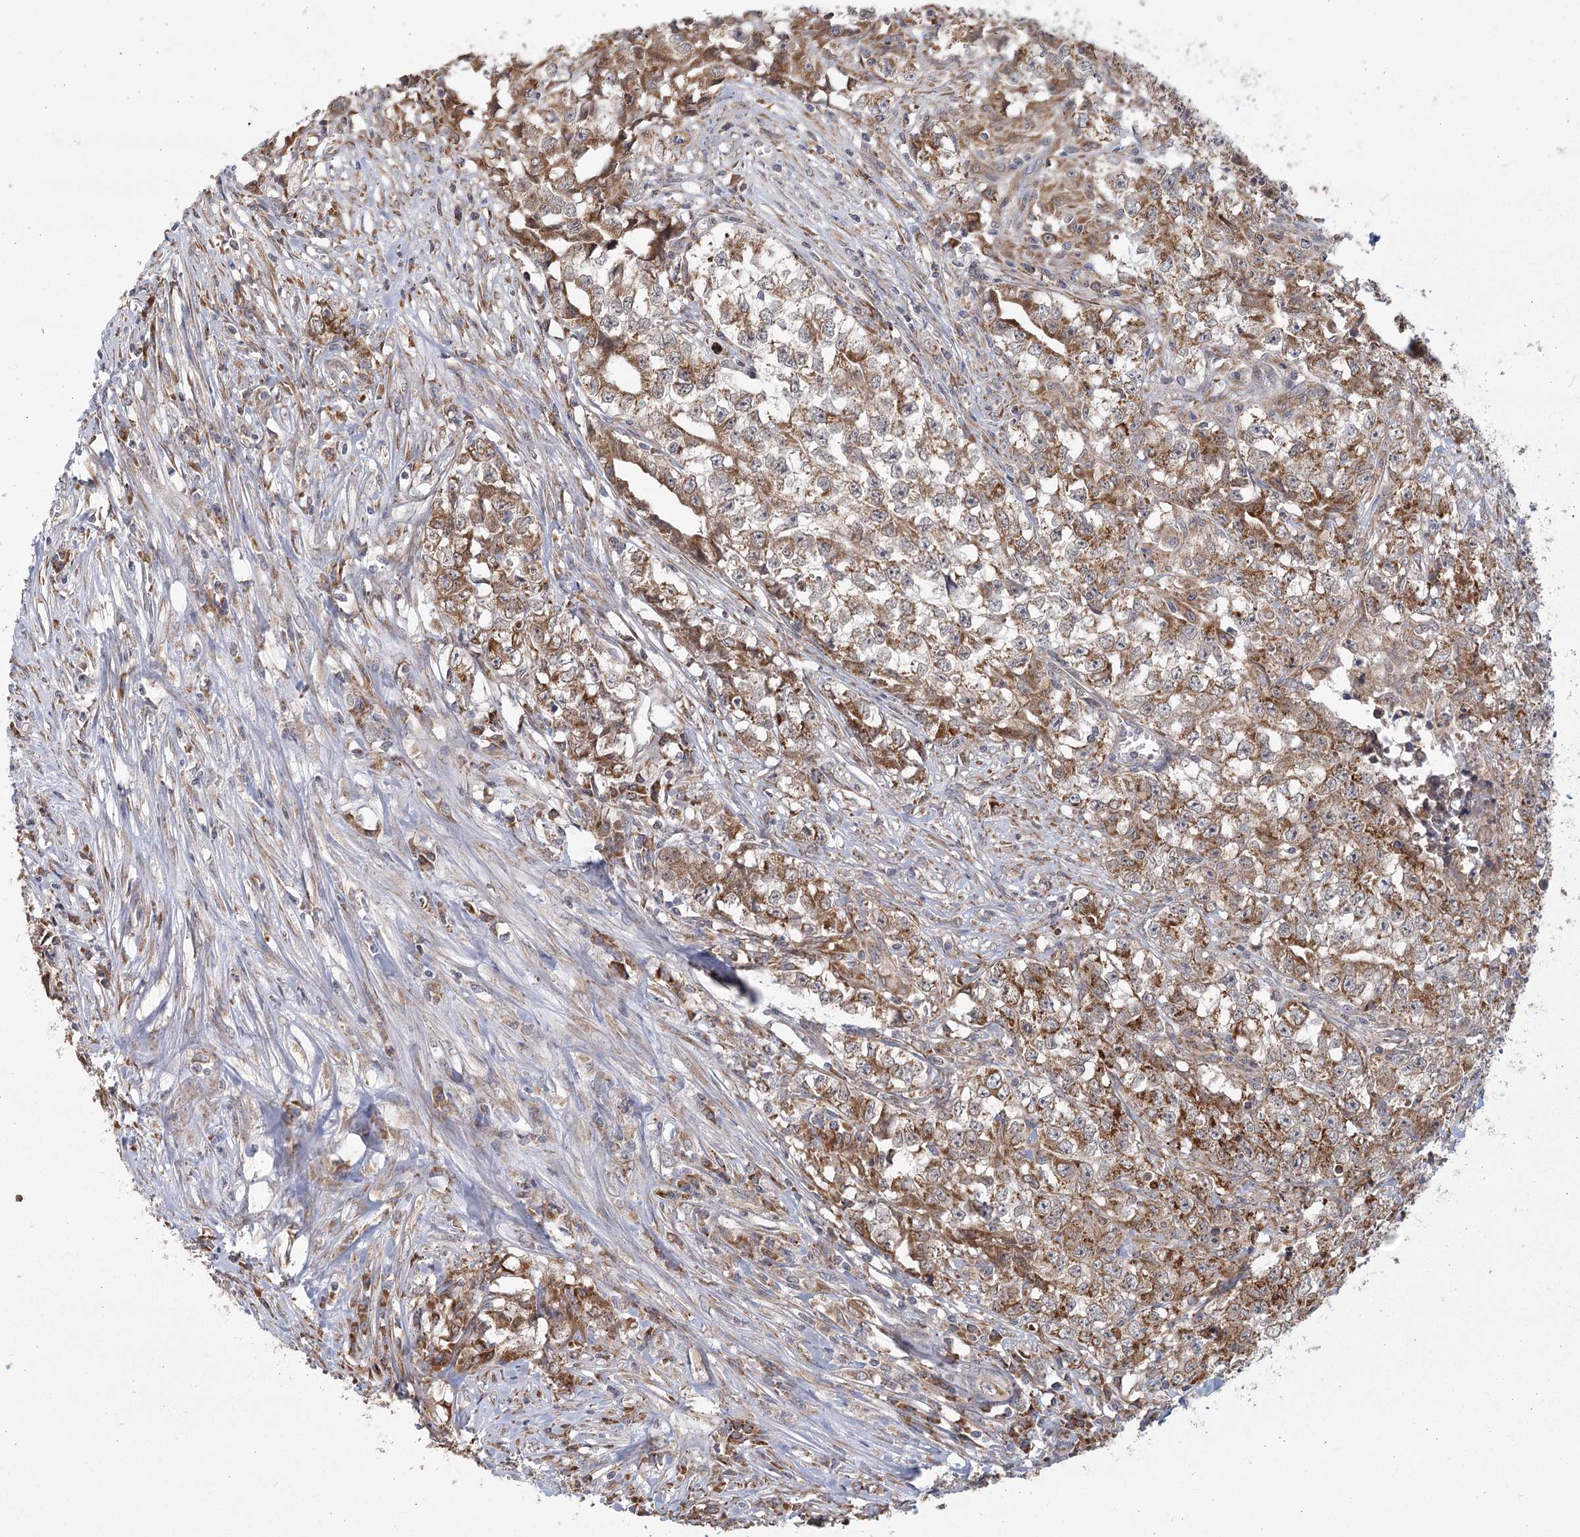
{"staining": {"intensity": "moderate", "quantity": ">75%", "location": "cytoplasmic/membranous"}, "tissue": "testis cancer", "cell_type": "Tumor cells", "image_type": "cancer", "snomed": [{"axis": "morphology", "description": "Seminoma, NOS"}, {"axis": "morphology", "description": "Carcinoma, Embryonal, NOS"}, {"axis": "topography", "description": "Testis"}], "caption": "This micrograph displays immunohistochemistry (IHC) staining of testis cancer, with medium moderate cytoplasmic/membranous staining in about >75% of tumor cells.", "gene": "LACTB", "patient": {"sex": "male", "age": 43}}